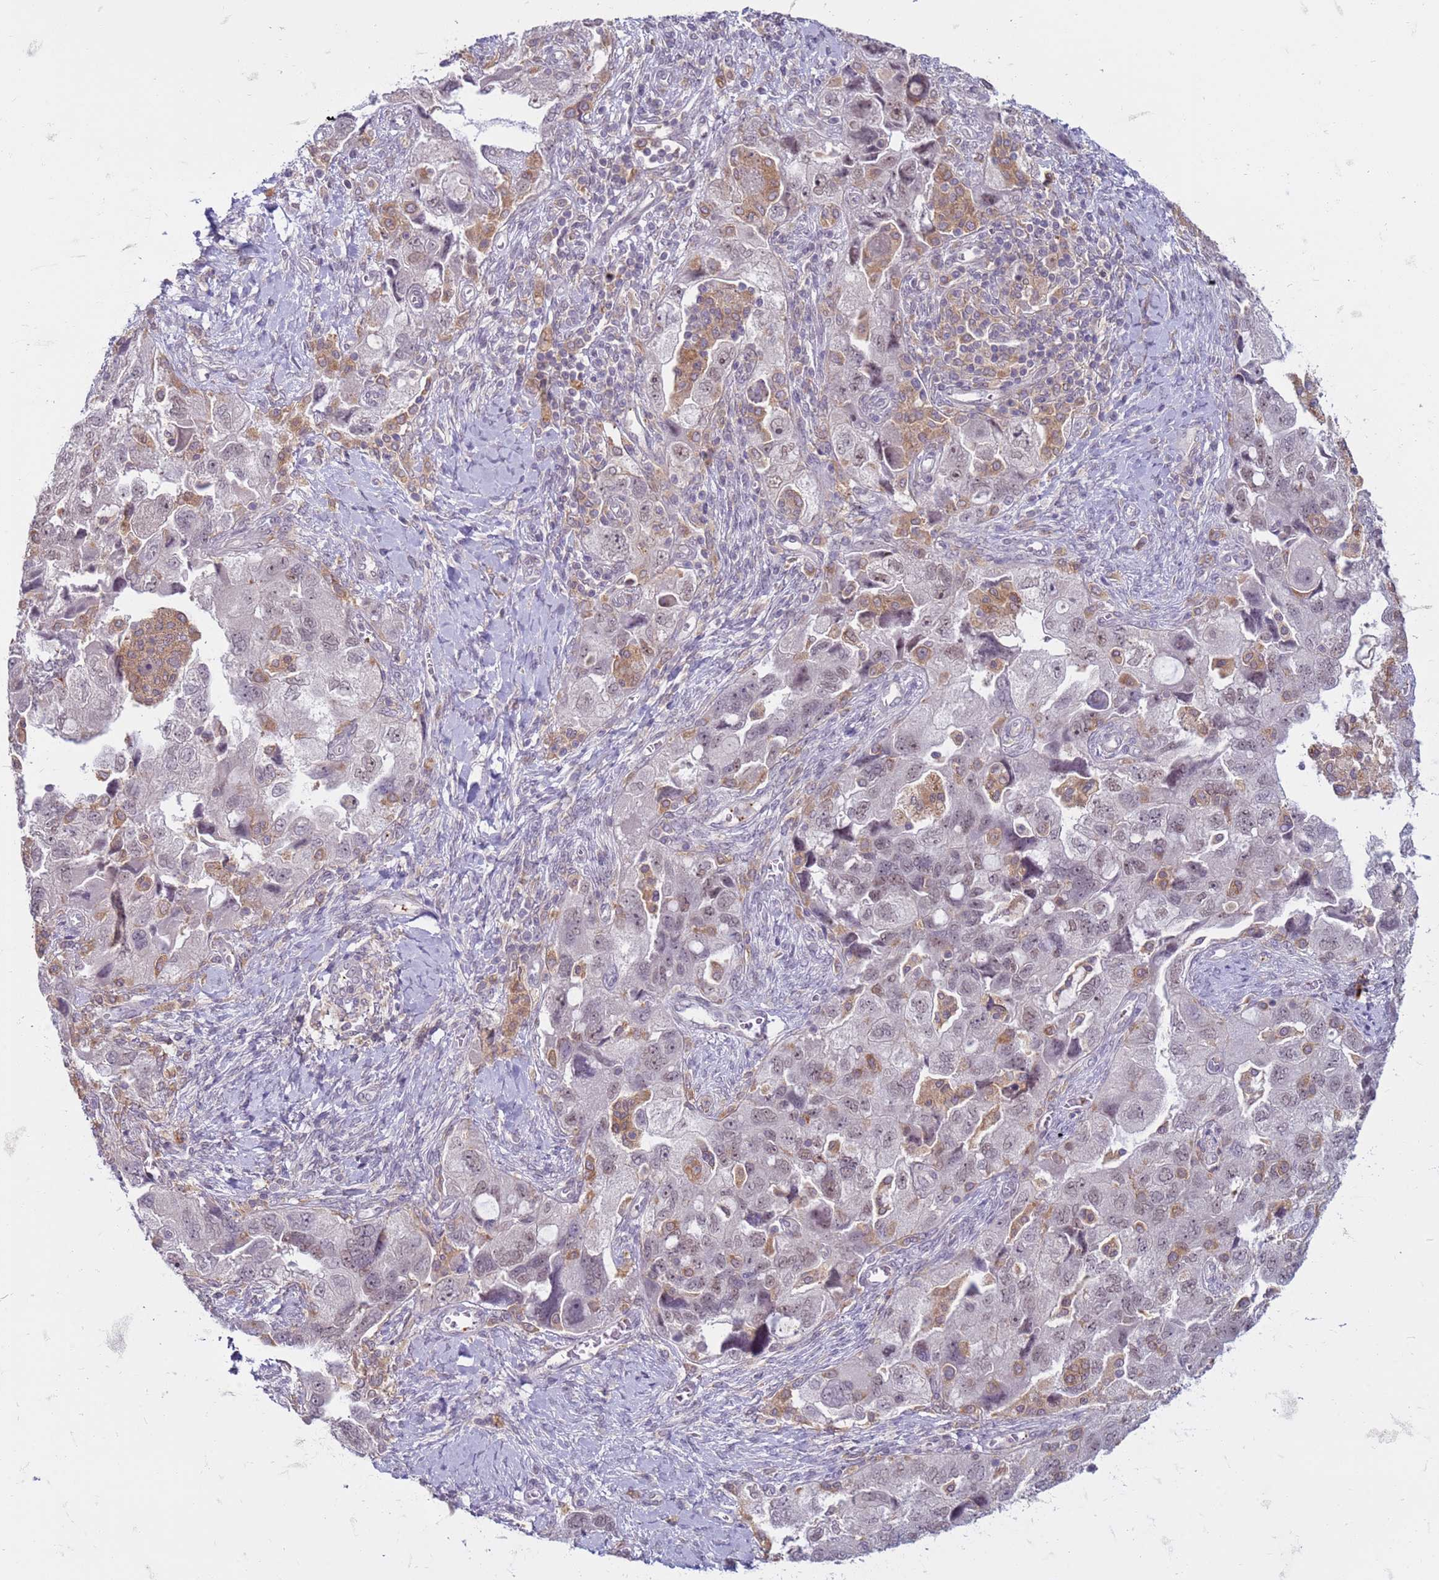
{"staining": {"intensity": "negative", "quantity": "none", "location": "none"}, "tissue": "ovarian cancer", "cell_type": "Tumor cells", "image_type": "cancer", "snomed": [{"axis": "morphology", "description": "Carcinoma, NOS"}, {"axis": "morphology", "description": "Cystadenocarcinoma, serous, NOS"}, {"axis": "topography", "description": "Ovary"}], "caption": "This is an immunohistochemistry (IHC) histopathology image of human ovarian carcinoma. There is no expression in tumor cells.", "gene": "SLC15A3", "patient": {"sex": "female", "age": 69}}